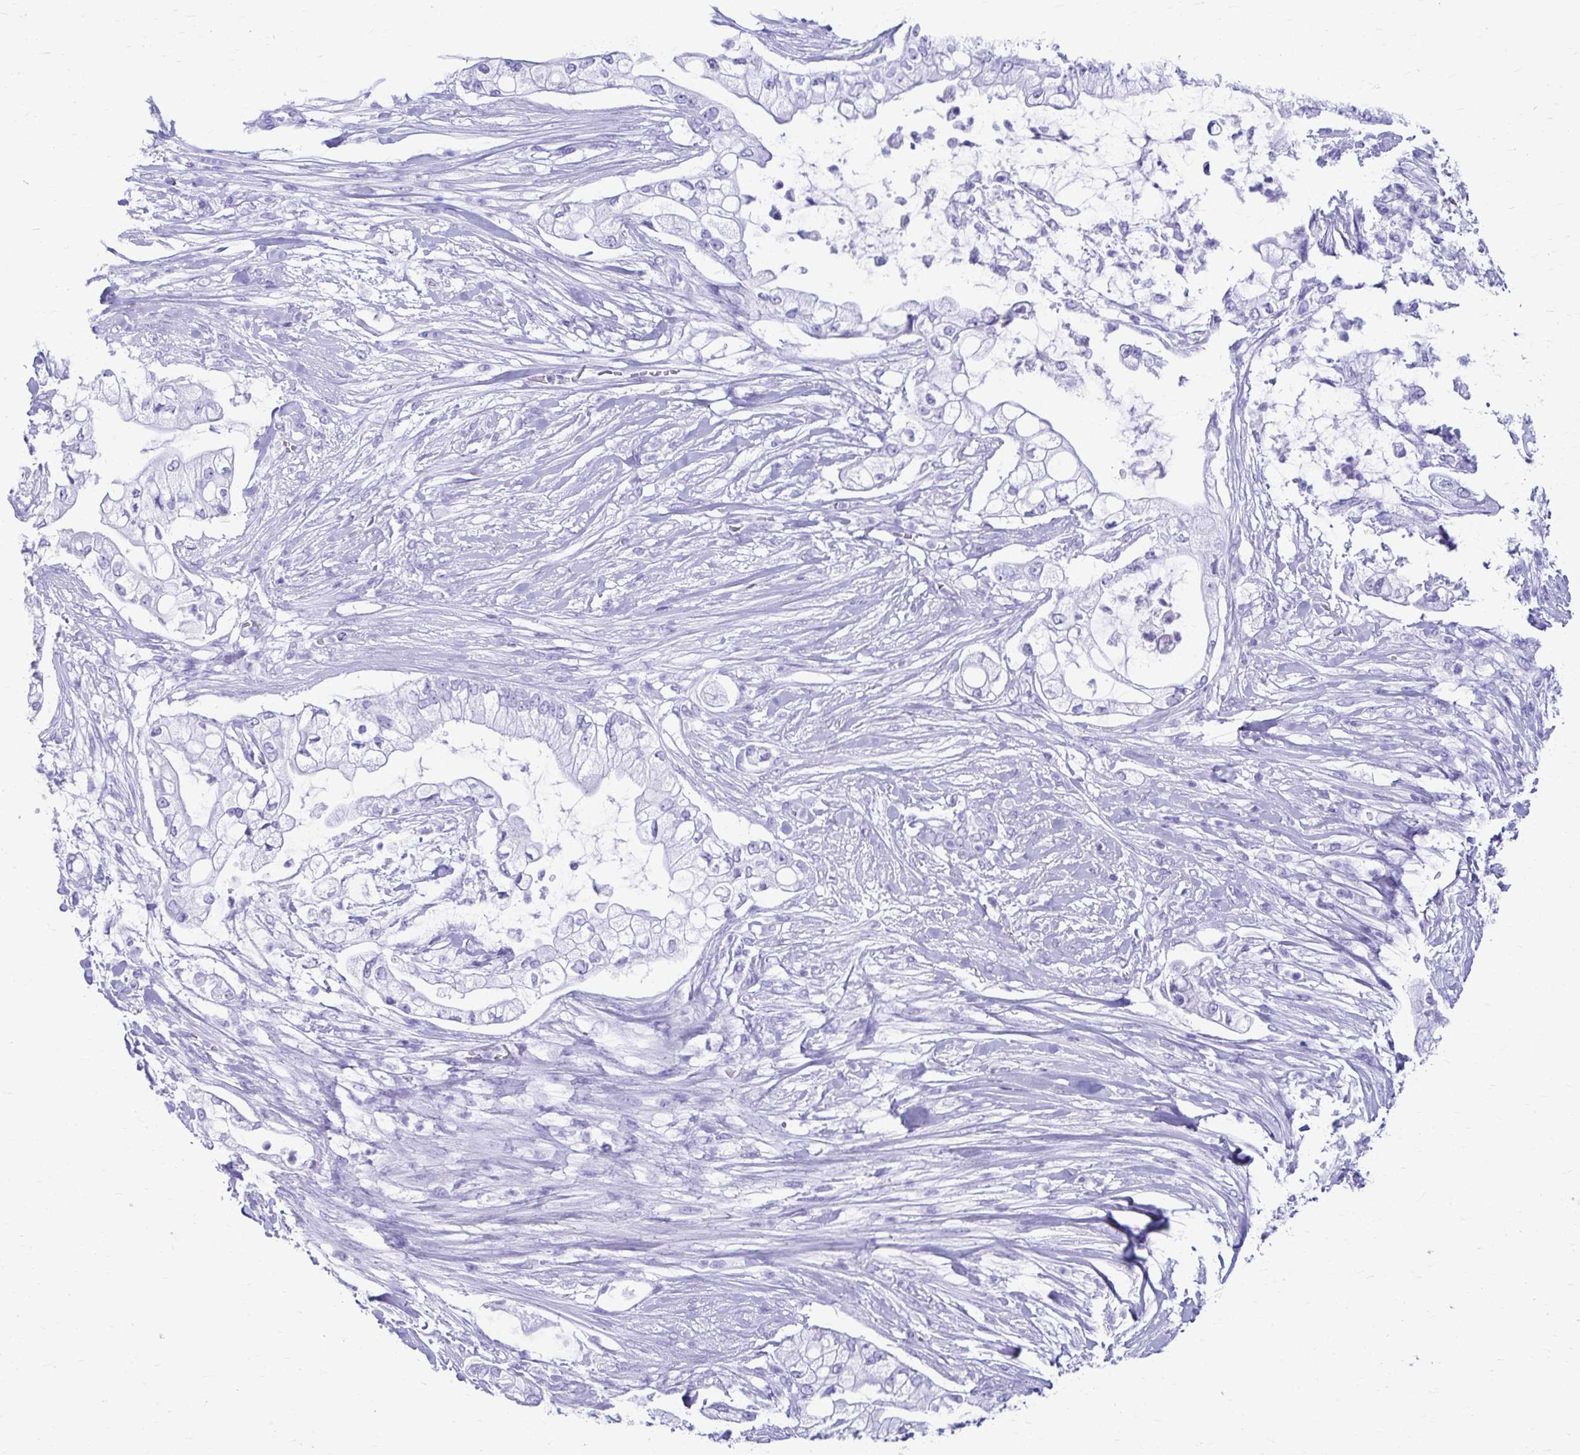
{"staining": {"intensity": "negative", "quantity": "none", "location": "none"}, "tissue": "pancreatic cancer", "cell_type": "Tumor cells", "image_type": "cancer", "snomed": [{"axis": "morphology", "description": "Adenocarcinoma, NOS"}, {"axis": "topography", "description": "Pancreas"}], "caption": "Immunohistochemistry (IHC) of human adenocarcinoma (pancreatic) exhibits no staining in tumor cells.", "gene": "ATP4B", "patient": {"sex": "female", "age": 69}}